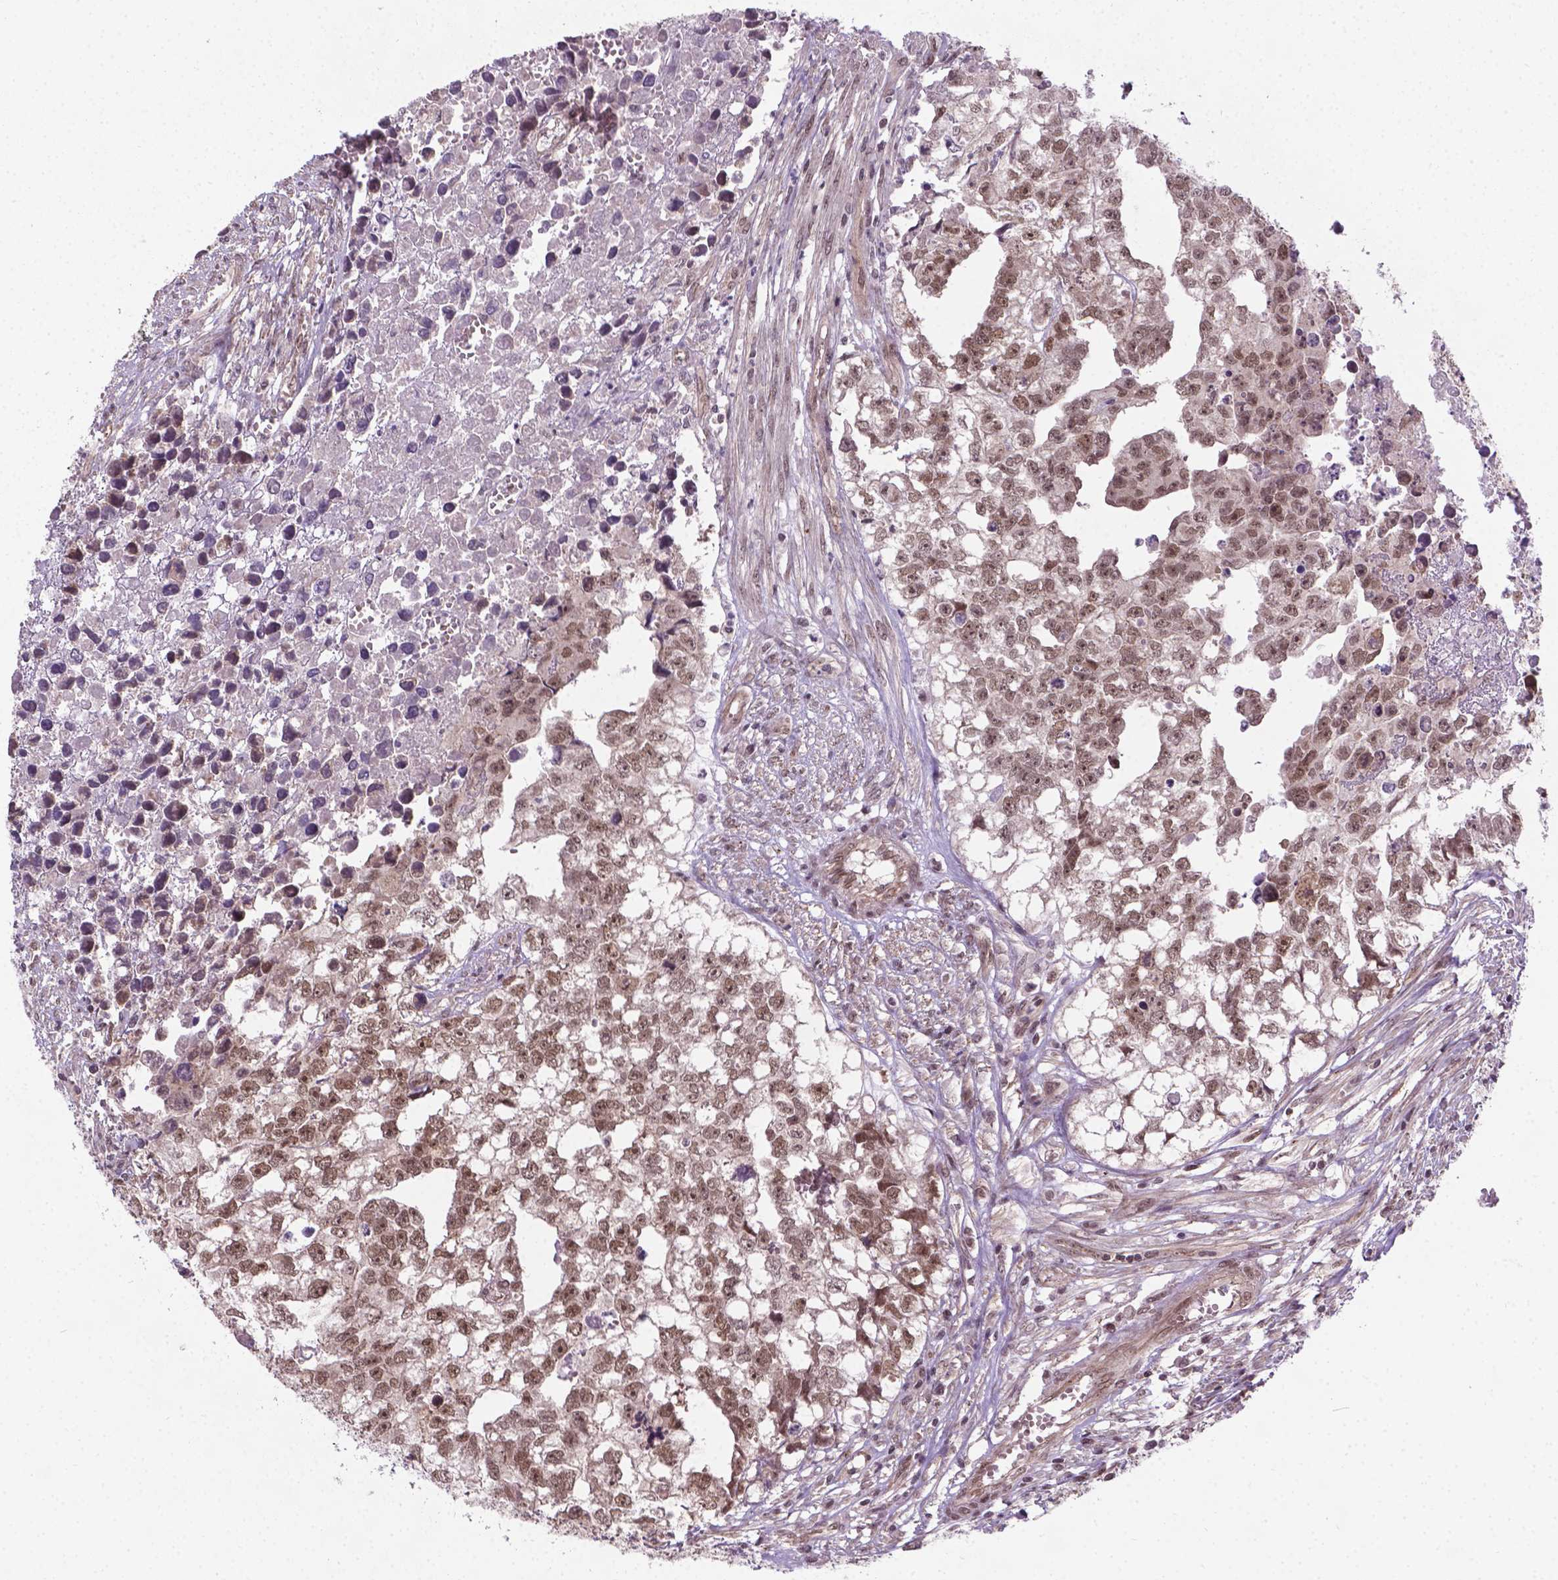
{"staining": {"intensity": "moderate", "quantity": "25%-75%", "location": "nuclear"}, "tissue": "testis cancer", "cell_type": "Tumor cells", "image_type": "cancer", "snomed": [{"axis": "morphology", "description": "Carcinoma, Embryonal, NOS"}, {"axis": "morphology", "description": "Teratoma, malignant, NOS"}, {"axis": "topography", "description": "Testis"}], "caption": "Immunohistochemistry (IHC) of testis cancer (malignant teratoma) demonstrates medium levels of moderate nuclear expression in about 25%-75% of tumor cells. Using DAB (3,3'-diaminobenzidine) (brown) and hematoxylin (blue) stains, captured at high magnification using brightfield microscopy.", "gene": "ANKRD54", "patient": {"sex": "male", "age": 44}}